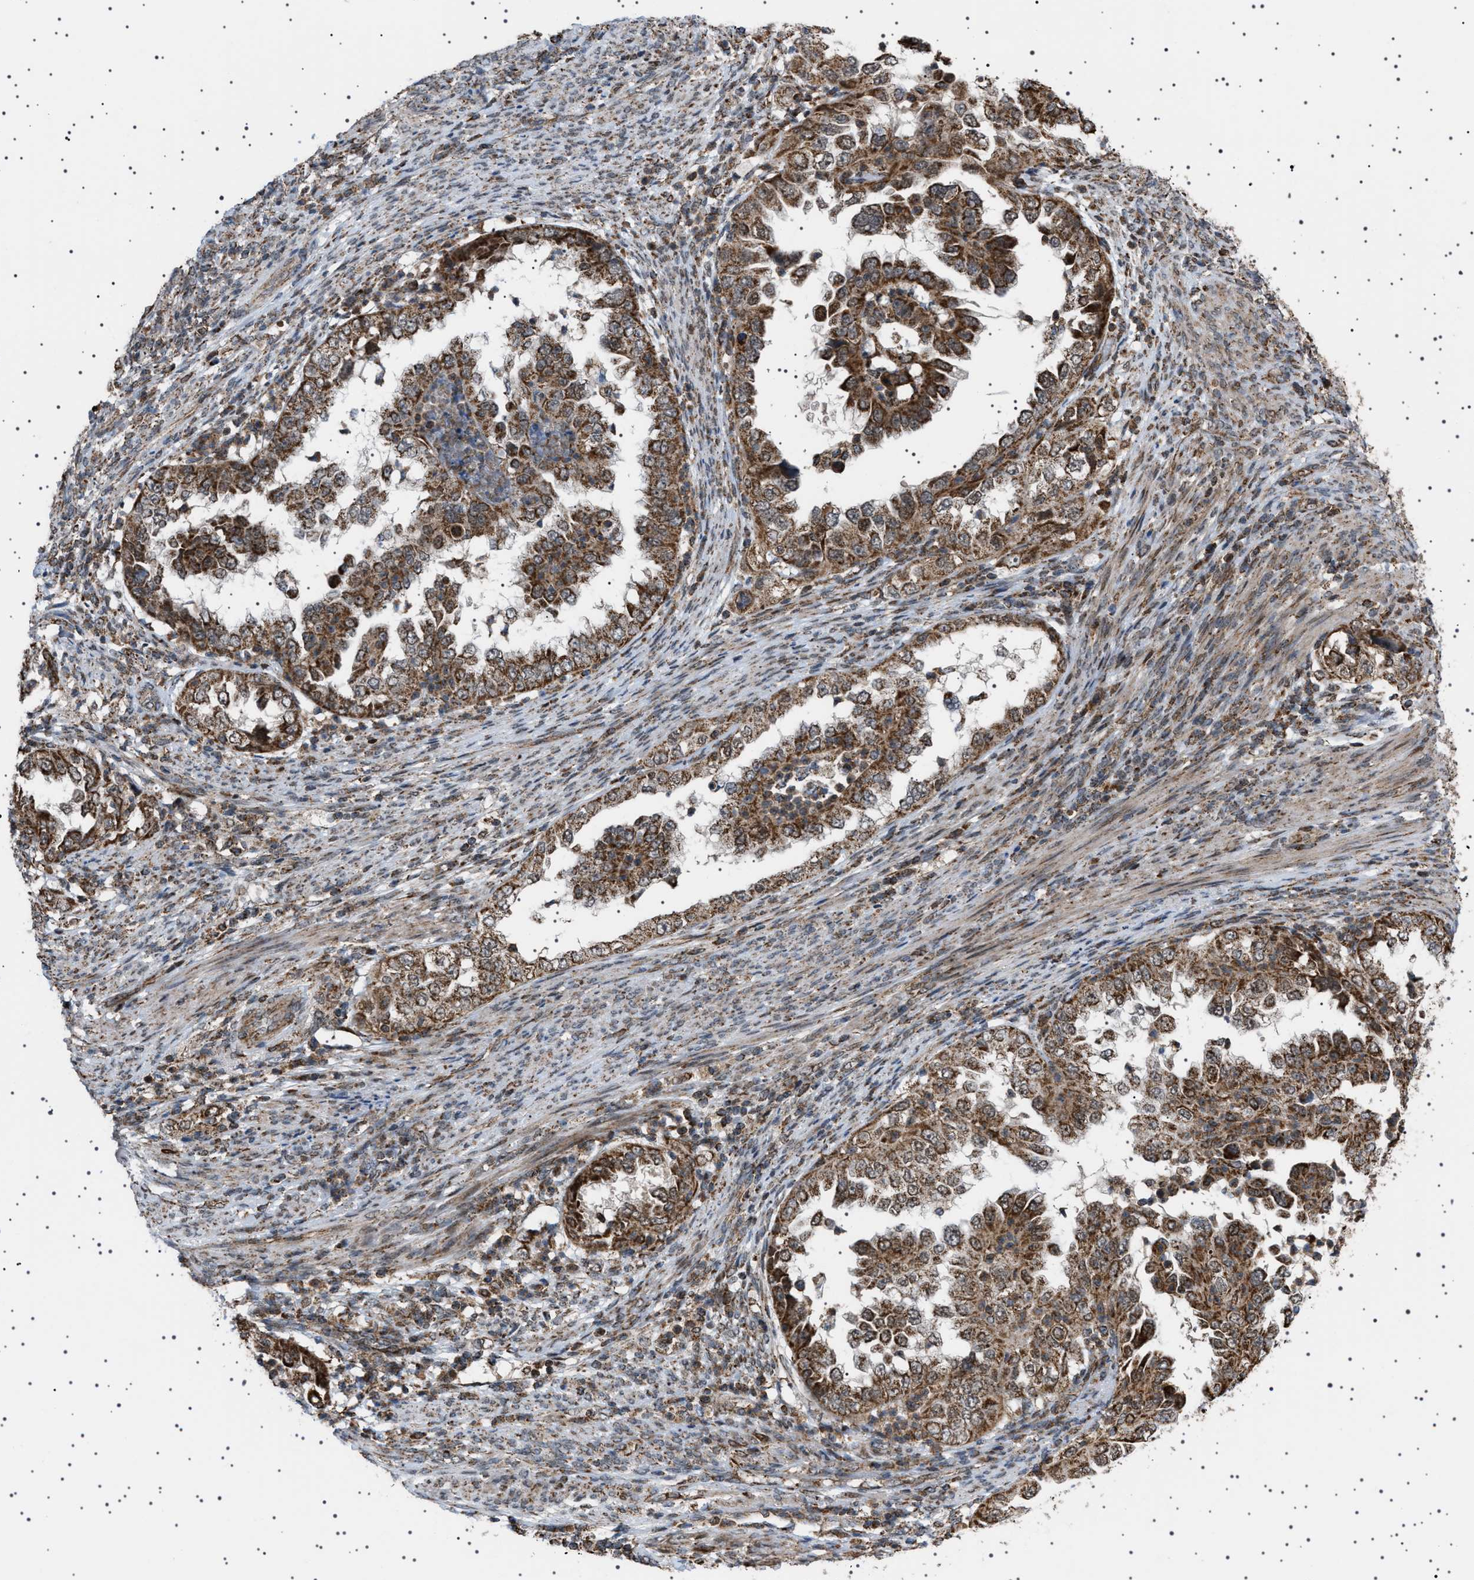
{"staining": {"intensity": "strong", "quantity": ">75%", "location": "cytoplasmic/membranous"}, "tissue": "endometrial cancer", "cell_type": "Tumor cells", "image_type": "cancer", "snomed": [{"axis": "morphology", "description": "Adenocarcinoma, NOS"}, {"axis": "topography", "description": "Endometrium"}], "caption": "The photomicrograph shows staining of endometrial cancer, revealing strong cytoplasmic/membranous protein staining (brown color) within tumor cells.", "gene": "MELK", "patient": {"sex": "female", "age": 85}}